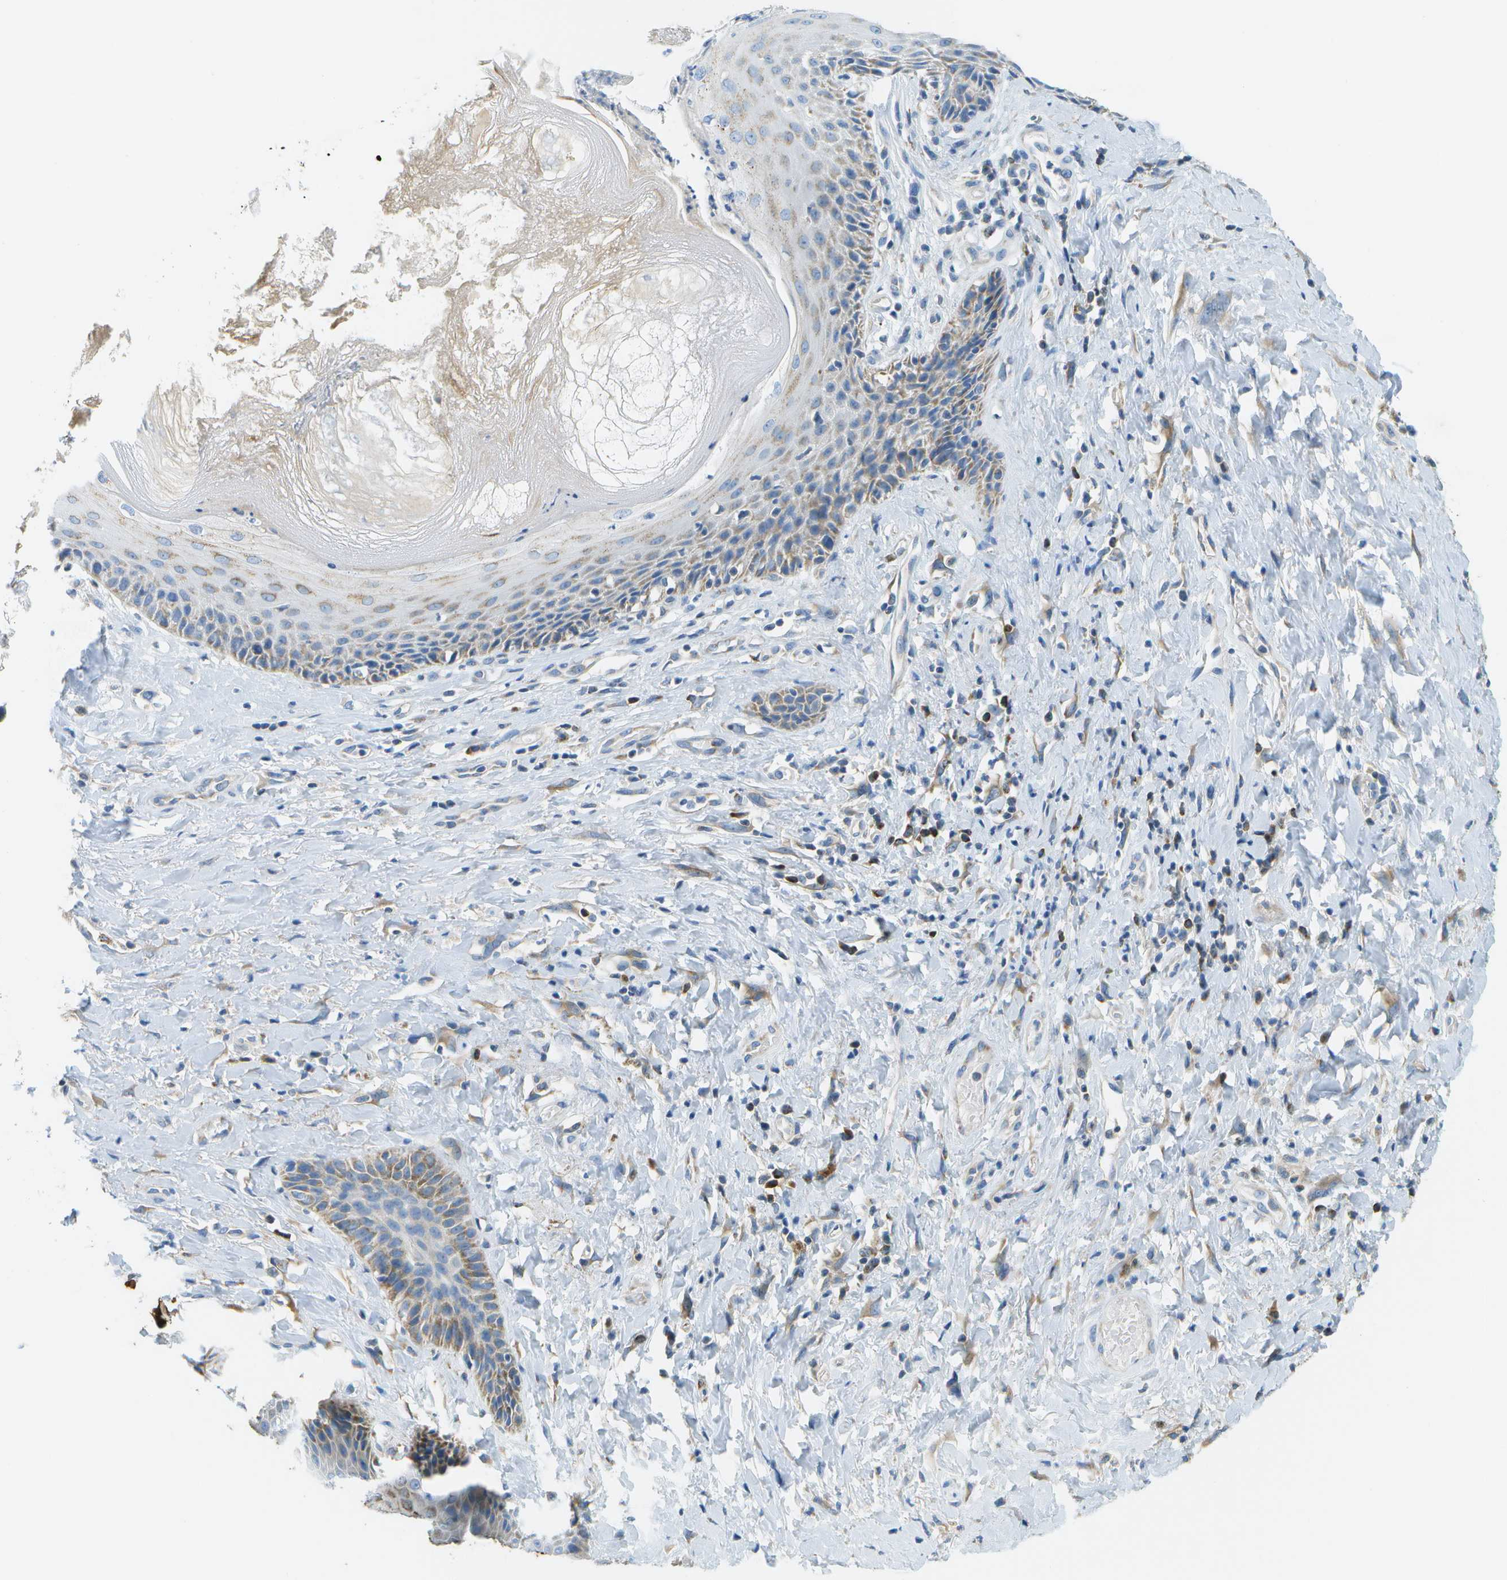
{"staining": {"intensity": "weak", "quantity": "25%-75%", "location": "cytoplasmic/membranous"}, "tissue": "skin", "cell_type": "Epidermal cells", "image_type": "normal", "snomed": [{"axis": "morphology", "description": "Normal tissue, NOS"}, {"axis": "topography", "description": "Anal"}], "caption": "High-power microscopy captured an immunohistochemistry image of benign skin, revealing weak cytoplasmic/membranous positivity in approximately 25%-75% of epidermal cells.", "gene": "PTGIS", "patient": {"sex": "male", "age": 69}}